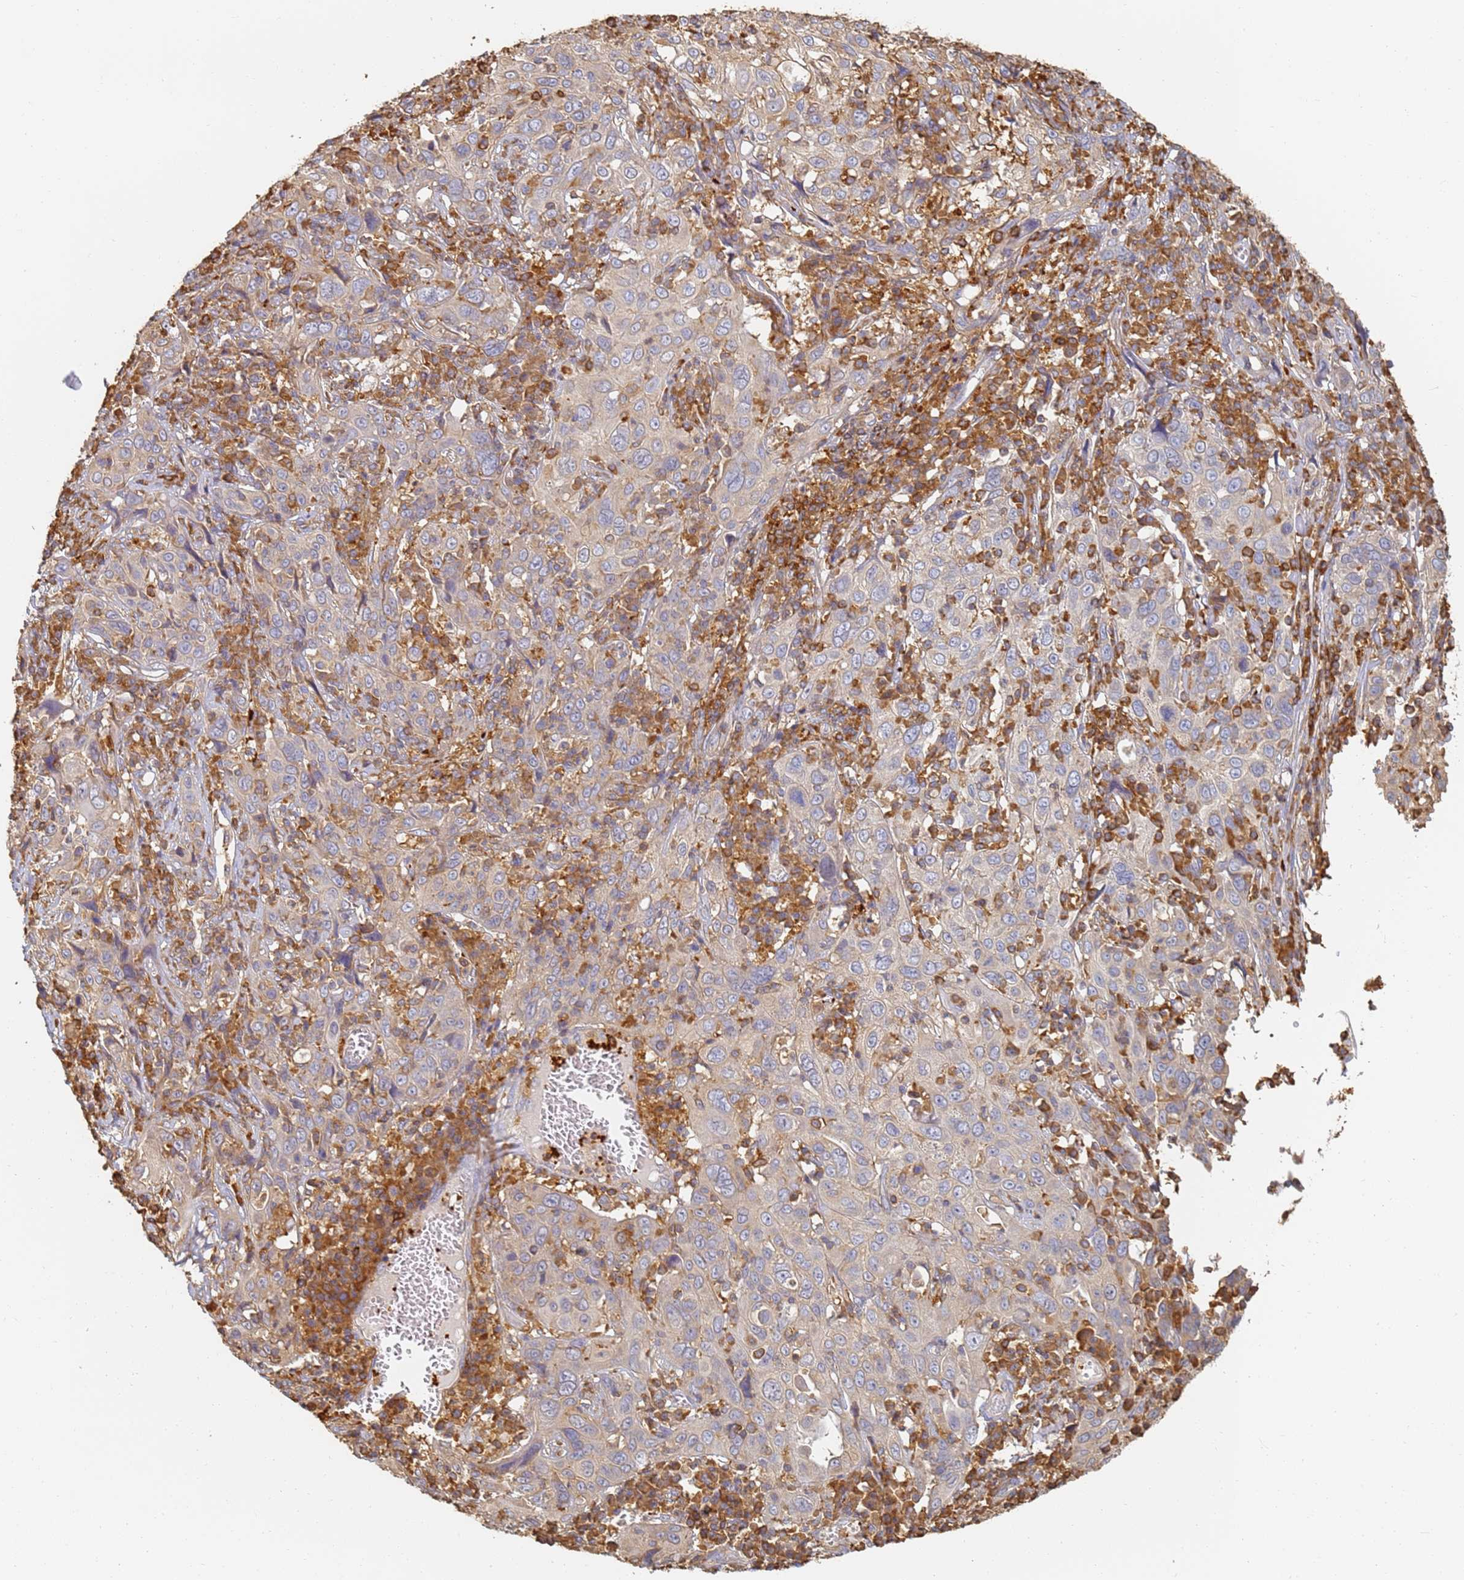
{"staining": {"intensity": "negative", "quantity": "none", "location": "none"}, "tissue": "cervical cancer", "cell_type": "Tumor cells", "image_type": "cancer", "snomed": [{"axis": "morphology", "description": "Squamous cell carcinoma, NOS"}, {"axis": "topography", "description": "Cervix"}], "caption": "This is an IHC photomicrograph of cervical cancer. There is no expression in tumor cells.", "gene": "BIN2", "patient": {"sex": "female", "age": 46}}